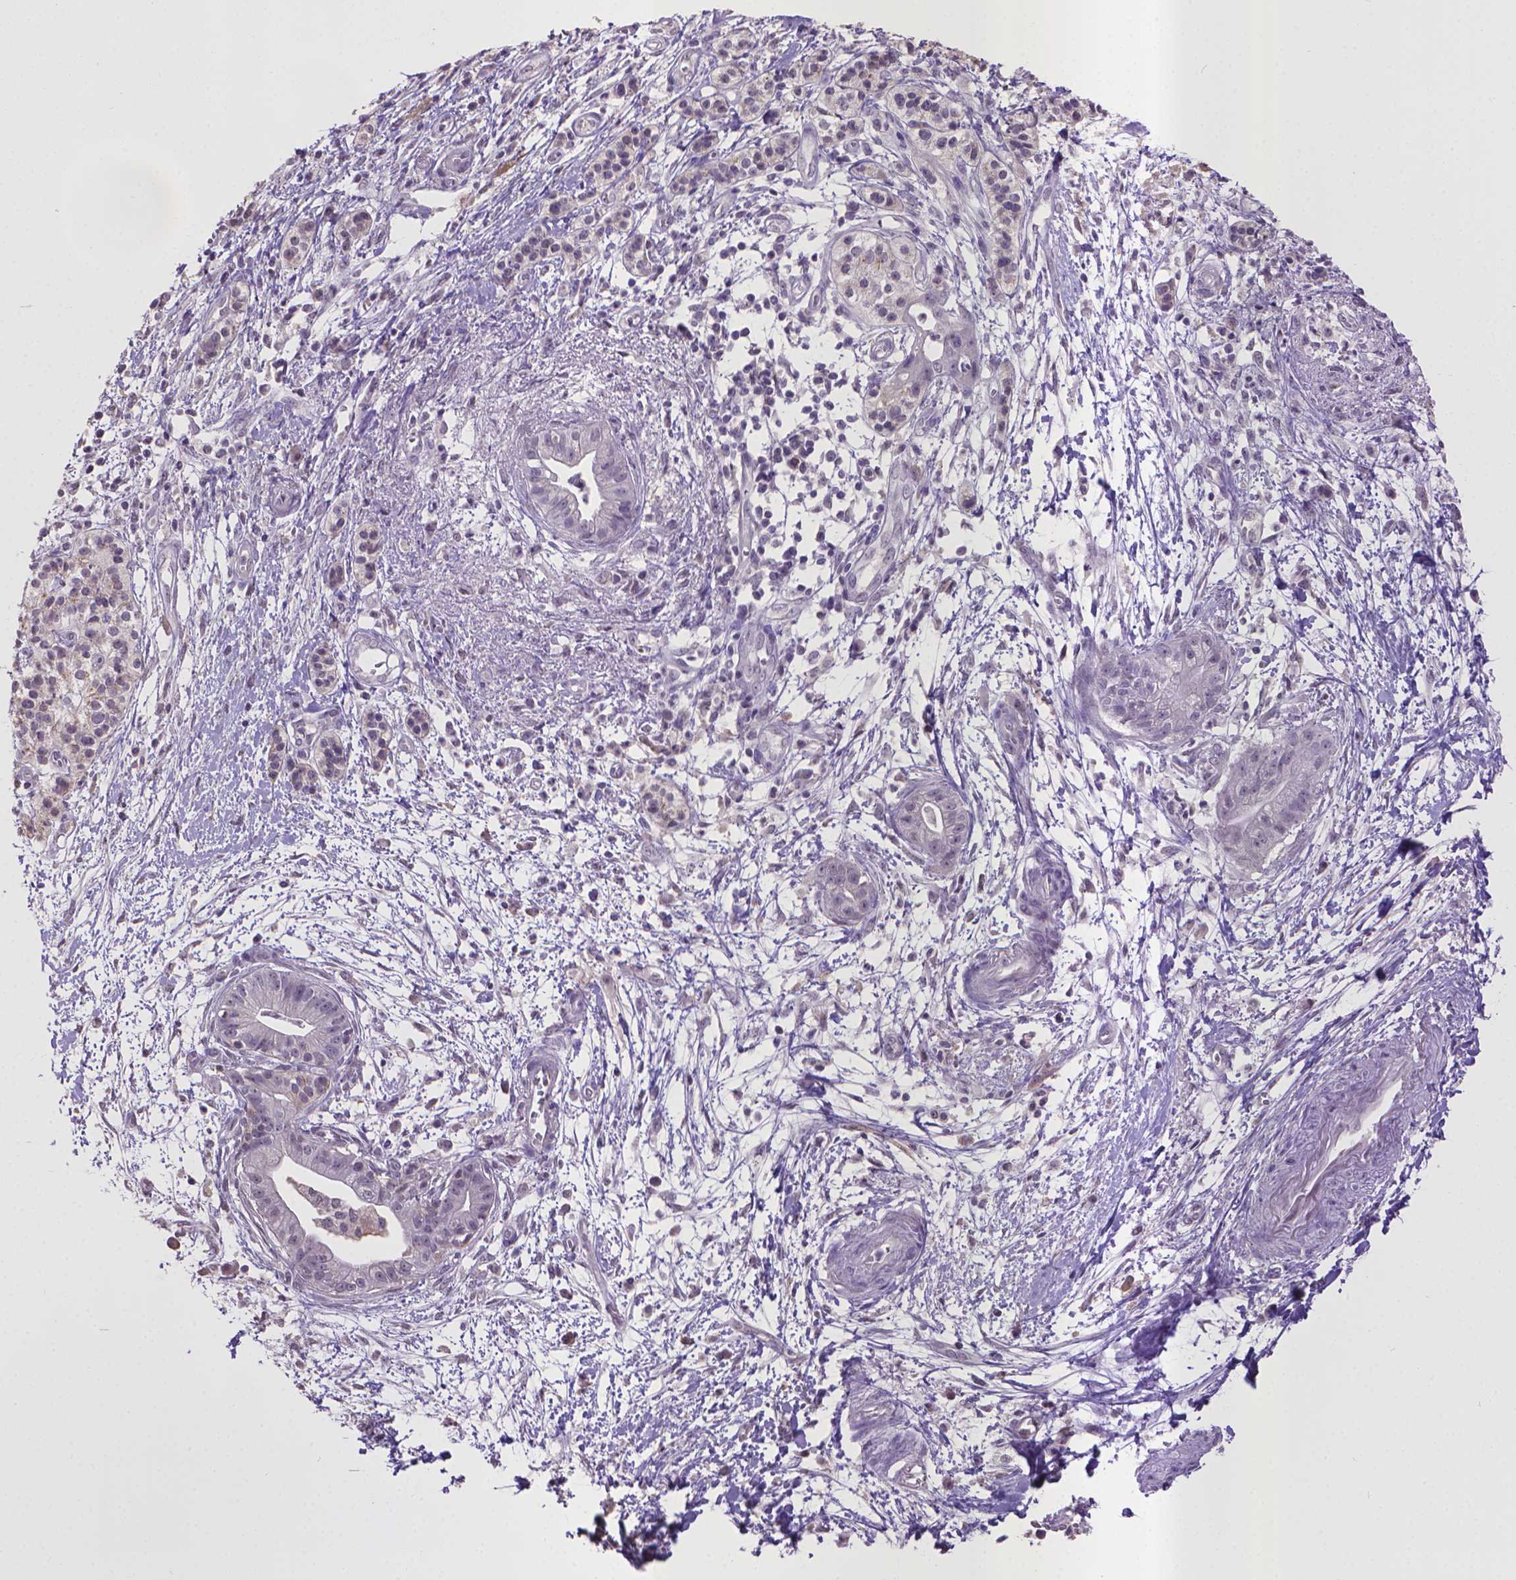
{"staining": {"intensity": "negative", "quantity": "none", "location": "none"}, "tissue": "pancreatic cancer", "cell_type": "Tumor cells", "image_type": "cancer", "snomed": [{"axis": "morphology", "description": "Normal tissue, NOS"}, {"axis": "morphology", "description": "Adenocarcinoma, NOS"}, {"axis": "topography", "description": "Lymph node"}, {"axis": "topography", "description": "Pancreas"}], "caption": "A photomicrograph of human adenocarcinoma (pancreatic) is negative for staining in tumor cells.", "gene": "CPM", "patient": {"sex": "female", "age": 58}}